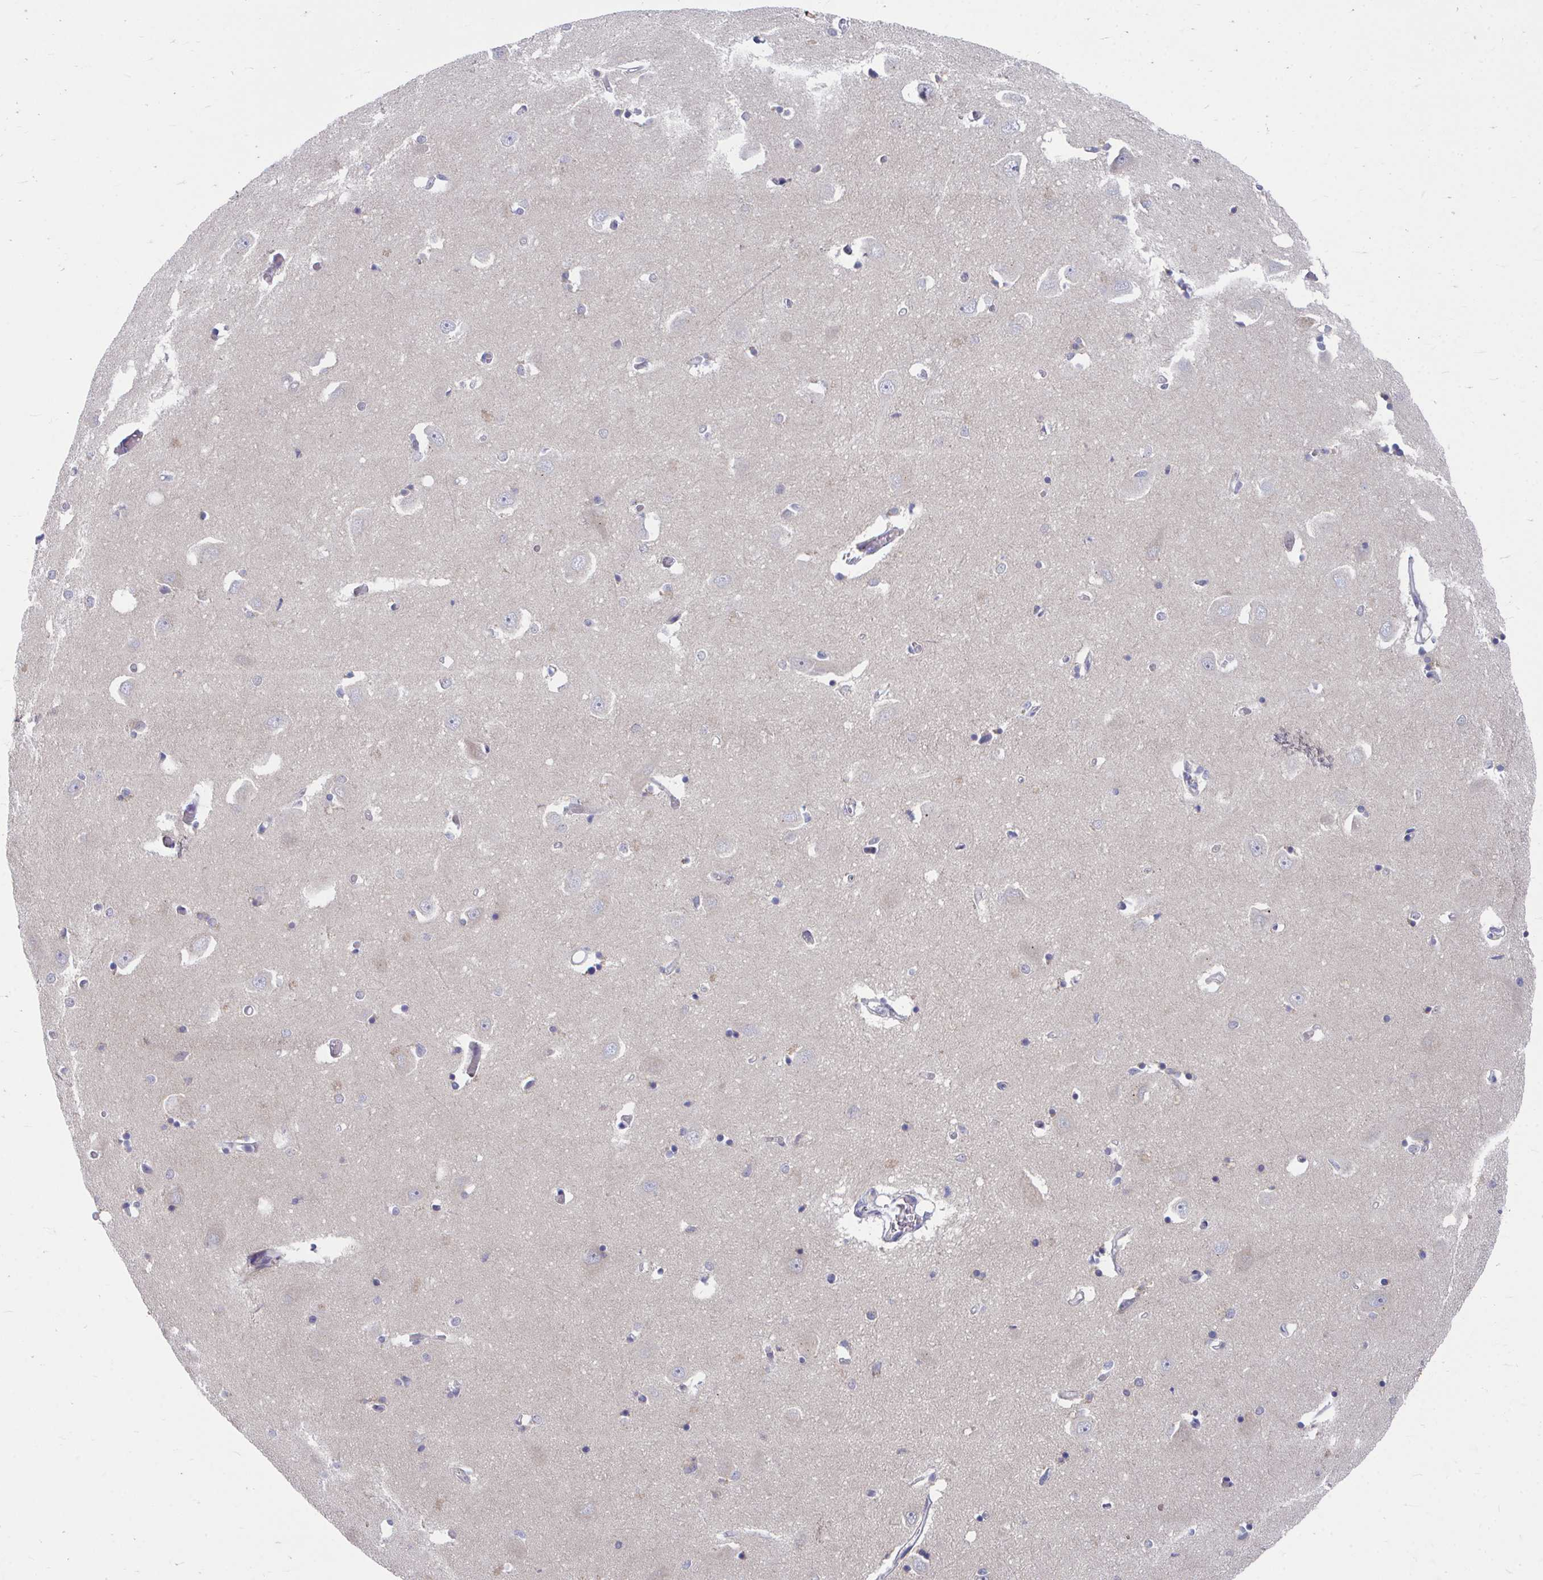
{"staining": {"intensity": "negative", "quantity": "none", "location": "none"}, "tissue": "caudate", "cell_type": "Glial cells", "image_type": "normal", "snomed": [{"axis": "morphology", "description": "Normal tissue, NOS"}, {"axis": "topography", "description": "Lateral ventricle wall"}, {"axis": "topography", "description": "Hippocampus"}], "caption": "Immunohistochemistry histopathology image of normal caudate: caudate stained with DAB shows no significant protein positivity in glial cells.", "gene": "PEX3", "patient": {"sex": "female", "age": 63}}